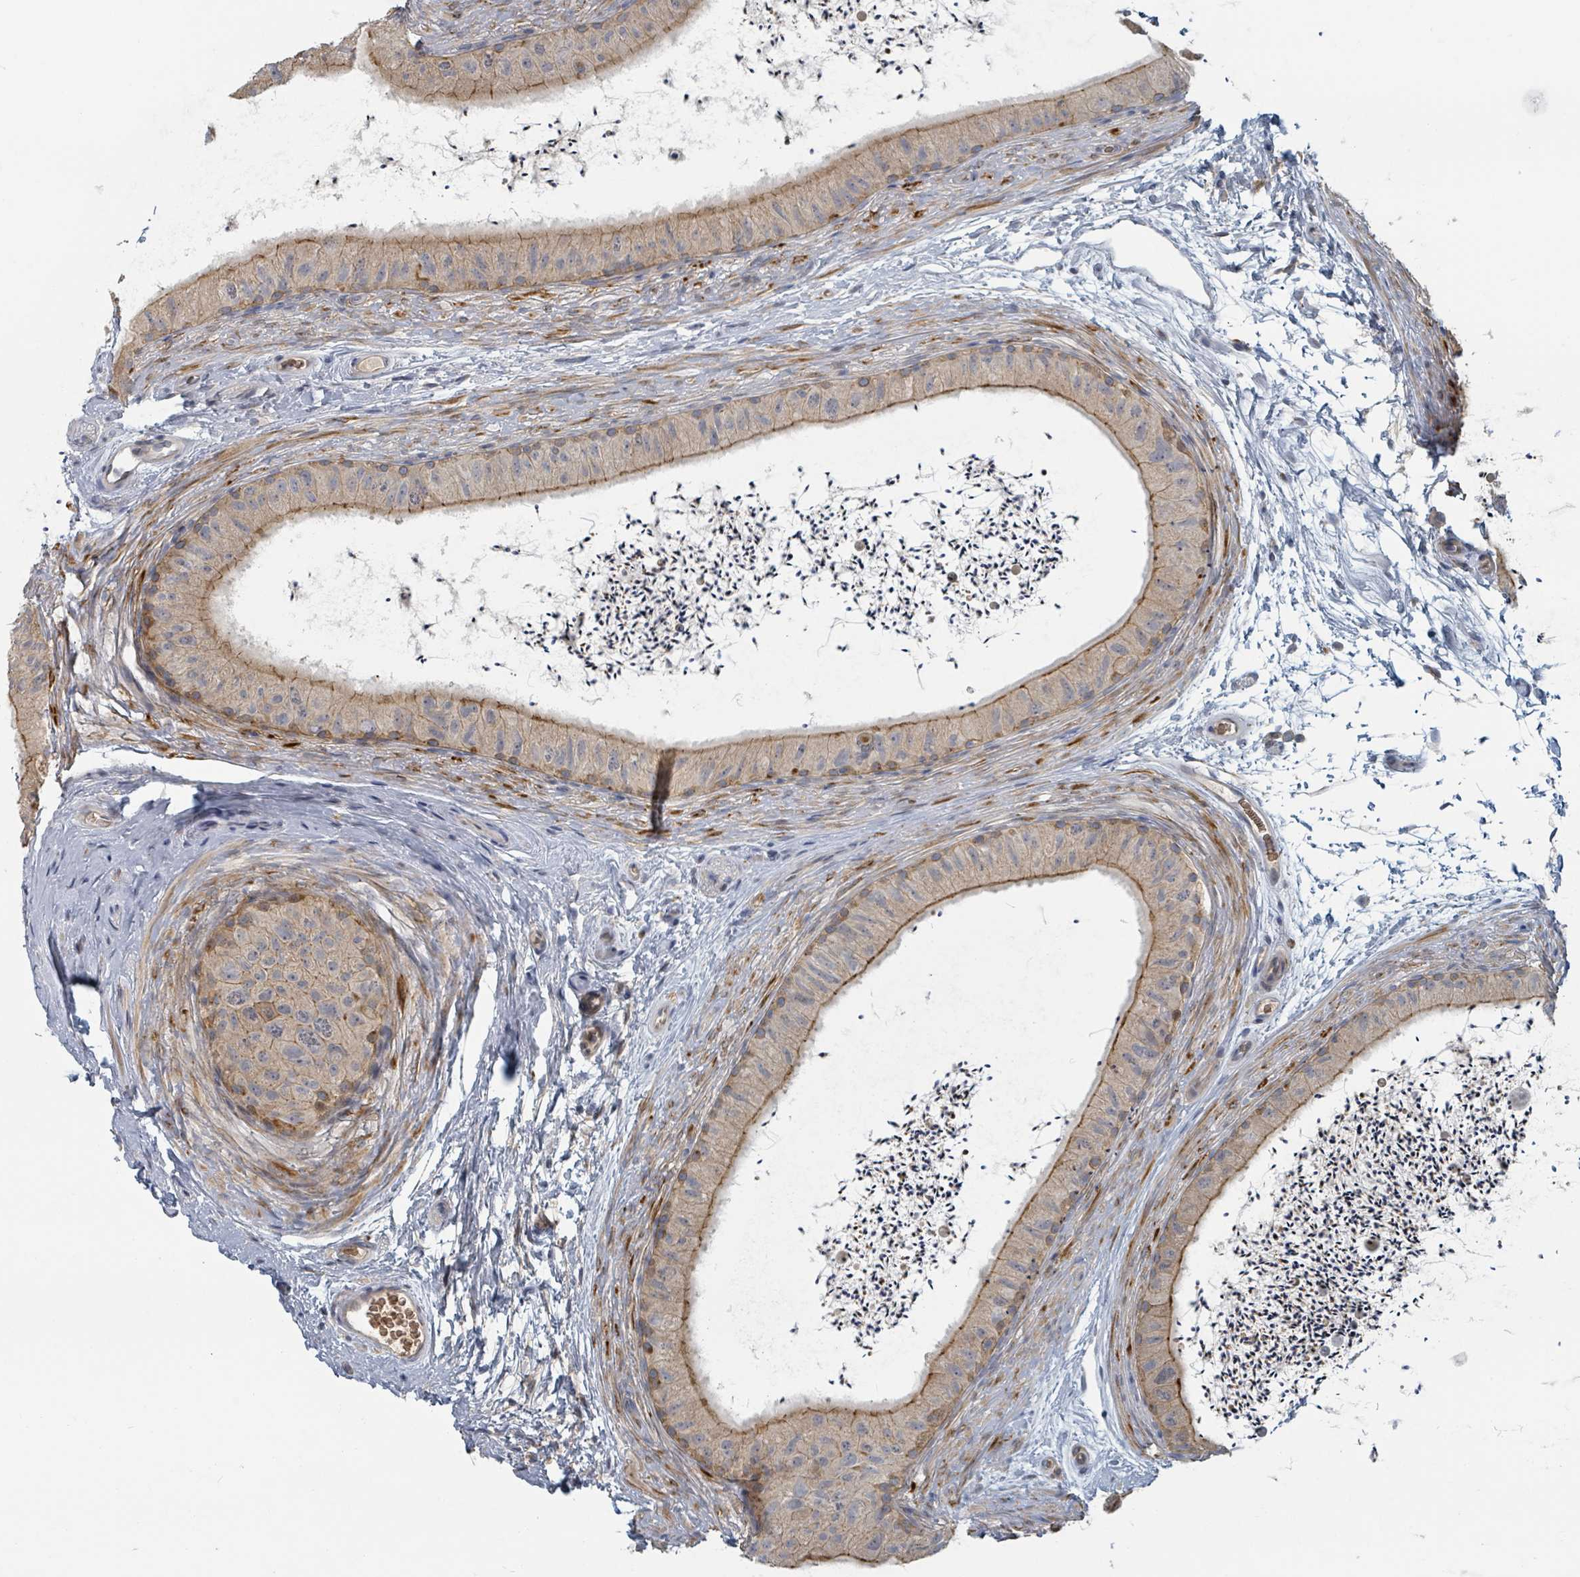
{"staining": {"intensity": "weak", "quantity": "25%-75%", "location": "cytoplasmic/membranous"}, "tissue": "epididymis", "cell_type": "Glandular cells", "image_type": "normal", "snomed": [{"axis": "morphology", "description": "Normal tissue, NOS"}, {"axis": "topography", "description": "Epididymis"}], "caption": "High-magnification brightfield microscopy of benign epididymis stained with DAB (3,3'-diaminobenzidine) (brown) and counterstained with hematoxylin (blue). glandular cells exhibit weak cytoplasmic/membranous expression is present in approximately25%-75% of cells.", "gene": "TRPC4AP", "patient": {"sex": "male", "age": 50}}